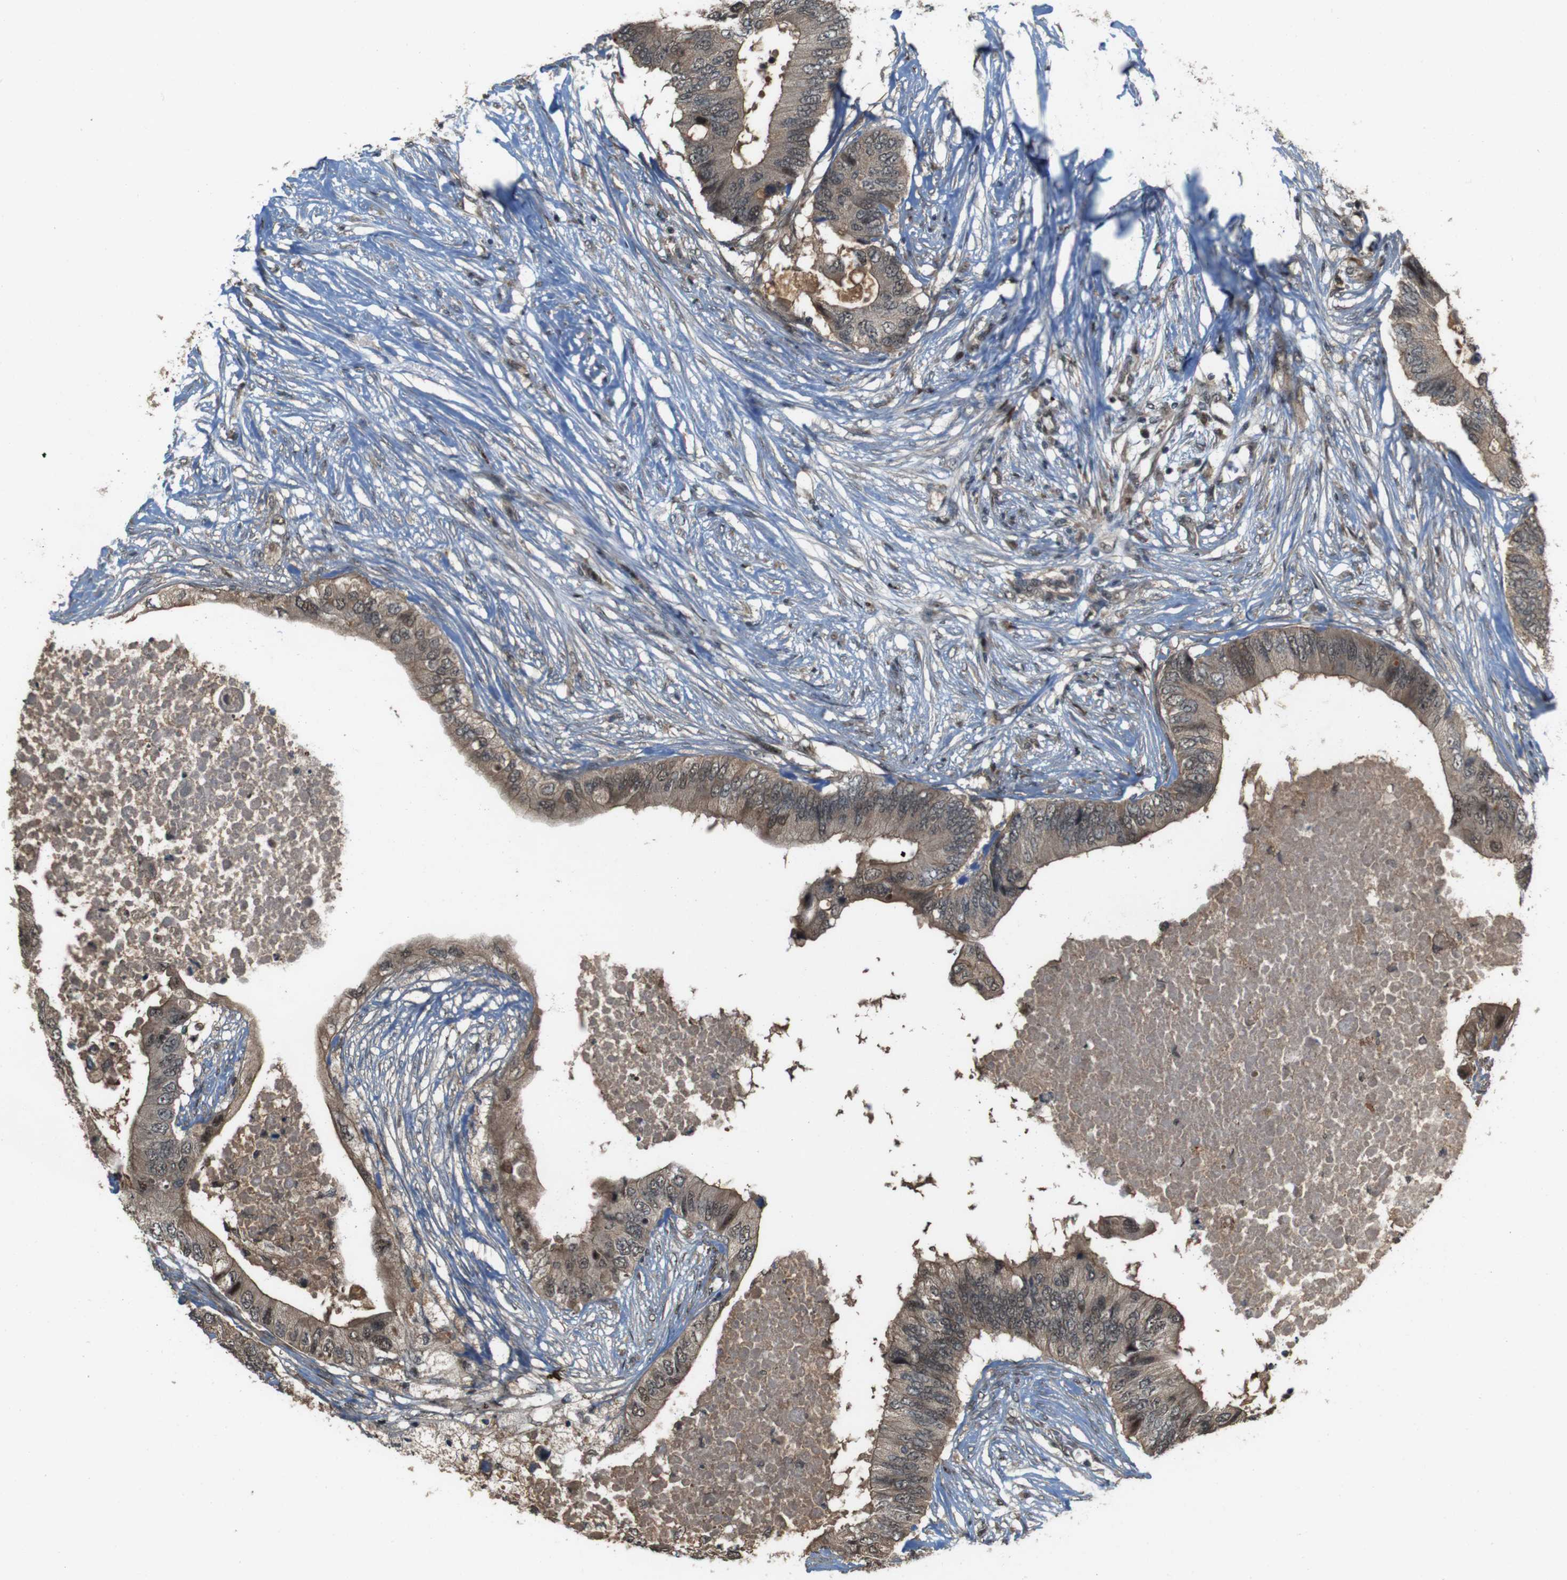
{"staining": {"intensity": "moderate", "quantity": ">75%", "location": "cytoplasmic/membranous"}, "tissue": "colorectal cancer", "cell_type": "Tumor cells", "image_type": "cancer", "snomed": [{"axis": "morphology", "description": "Adenocarcinoma, NOS"}, {"axis": "topography", "description": "Colon"}], "caption": "An image showing moderate cytoplasmic/membranous positivity in approximately >75% of tumor cells in colorectal adenocarcinoma, as visualized by brown immunohistochemical staining.", "gene": "CDC34", "patient": {"sex": "male", "age": 71}}